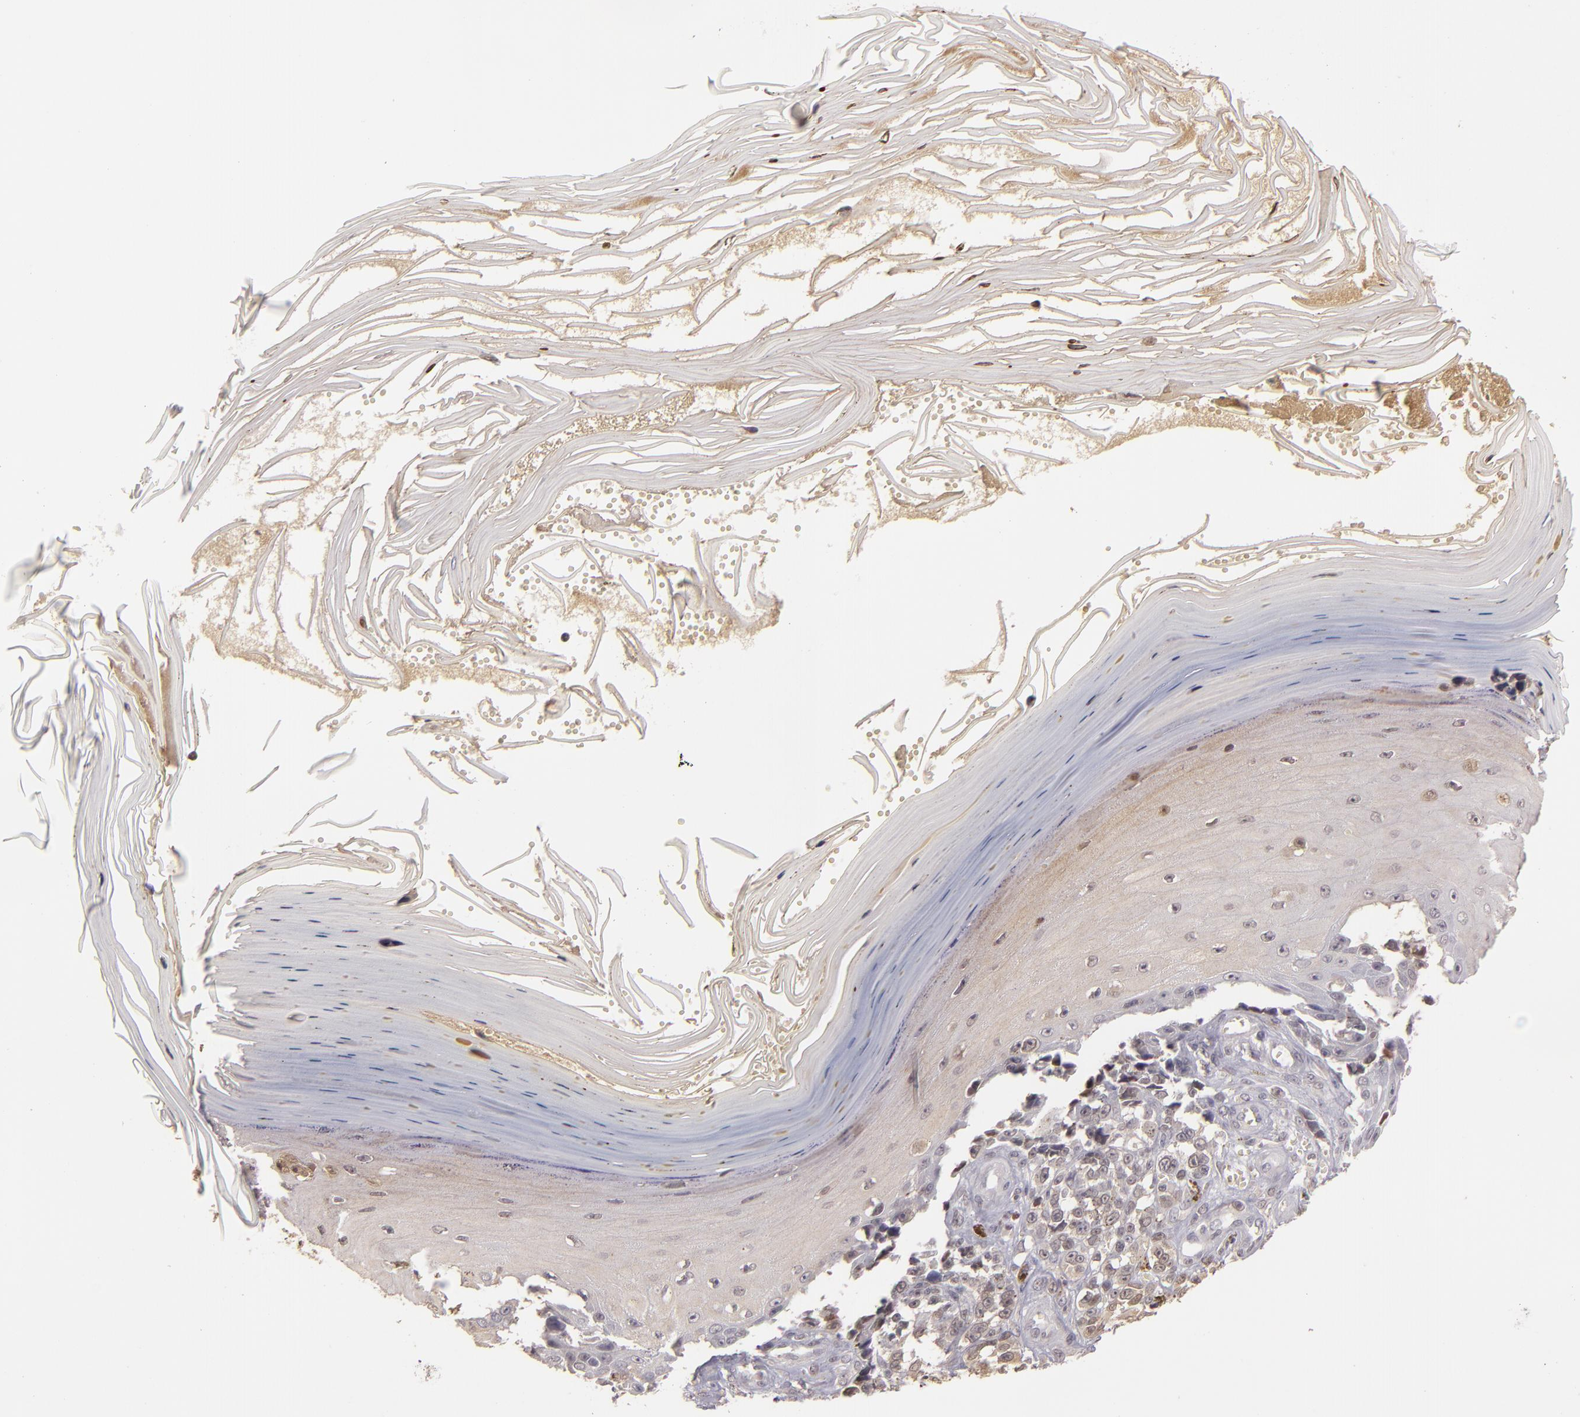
{"staining": {"intensity": "weak", "quantity": ">75%", "location": "cytoplasmic/membranous"}, "tissue": "melanoma", "cell_type": "Tumor cells", "image_type": "cancer", "snomed": [{"axis": "morphology", "description": "Malignant melanoma, NOS"}, {"axis": "topography", "description": "Skin"}], "caption": "Protein staining shows weak cytoplasmic/membranous staining in about >75% of tumor cells in malignant melanoma.", "gene": "LRG1", "patient": {"sex": "female", "age": 82}}